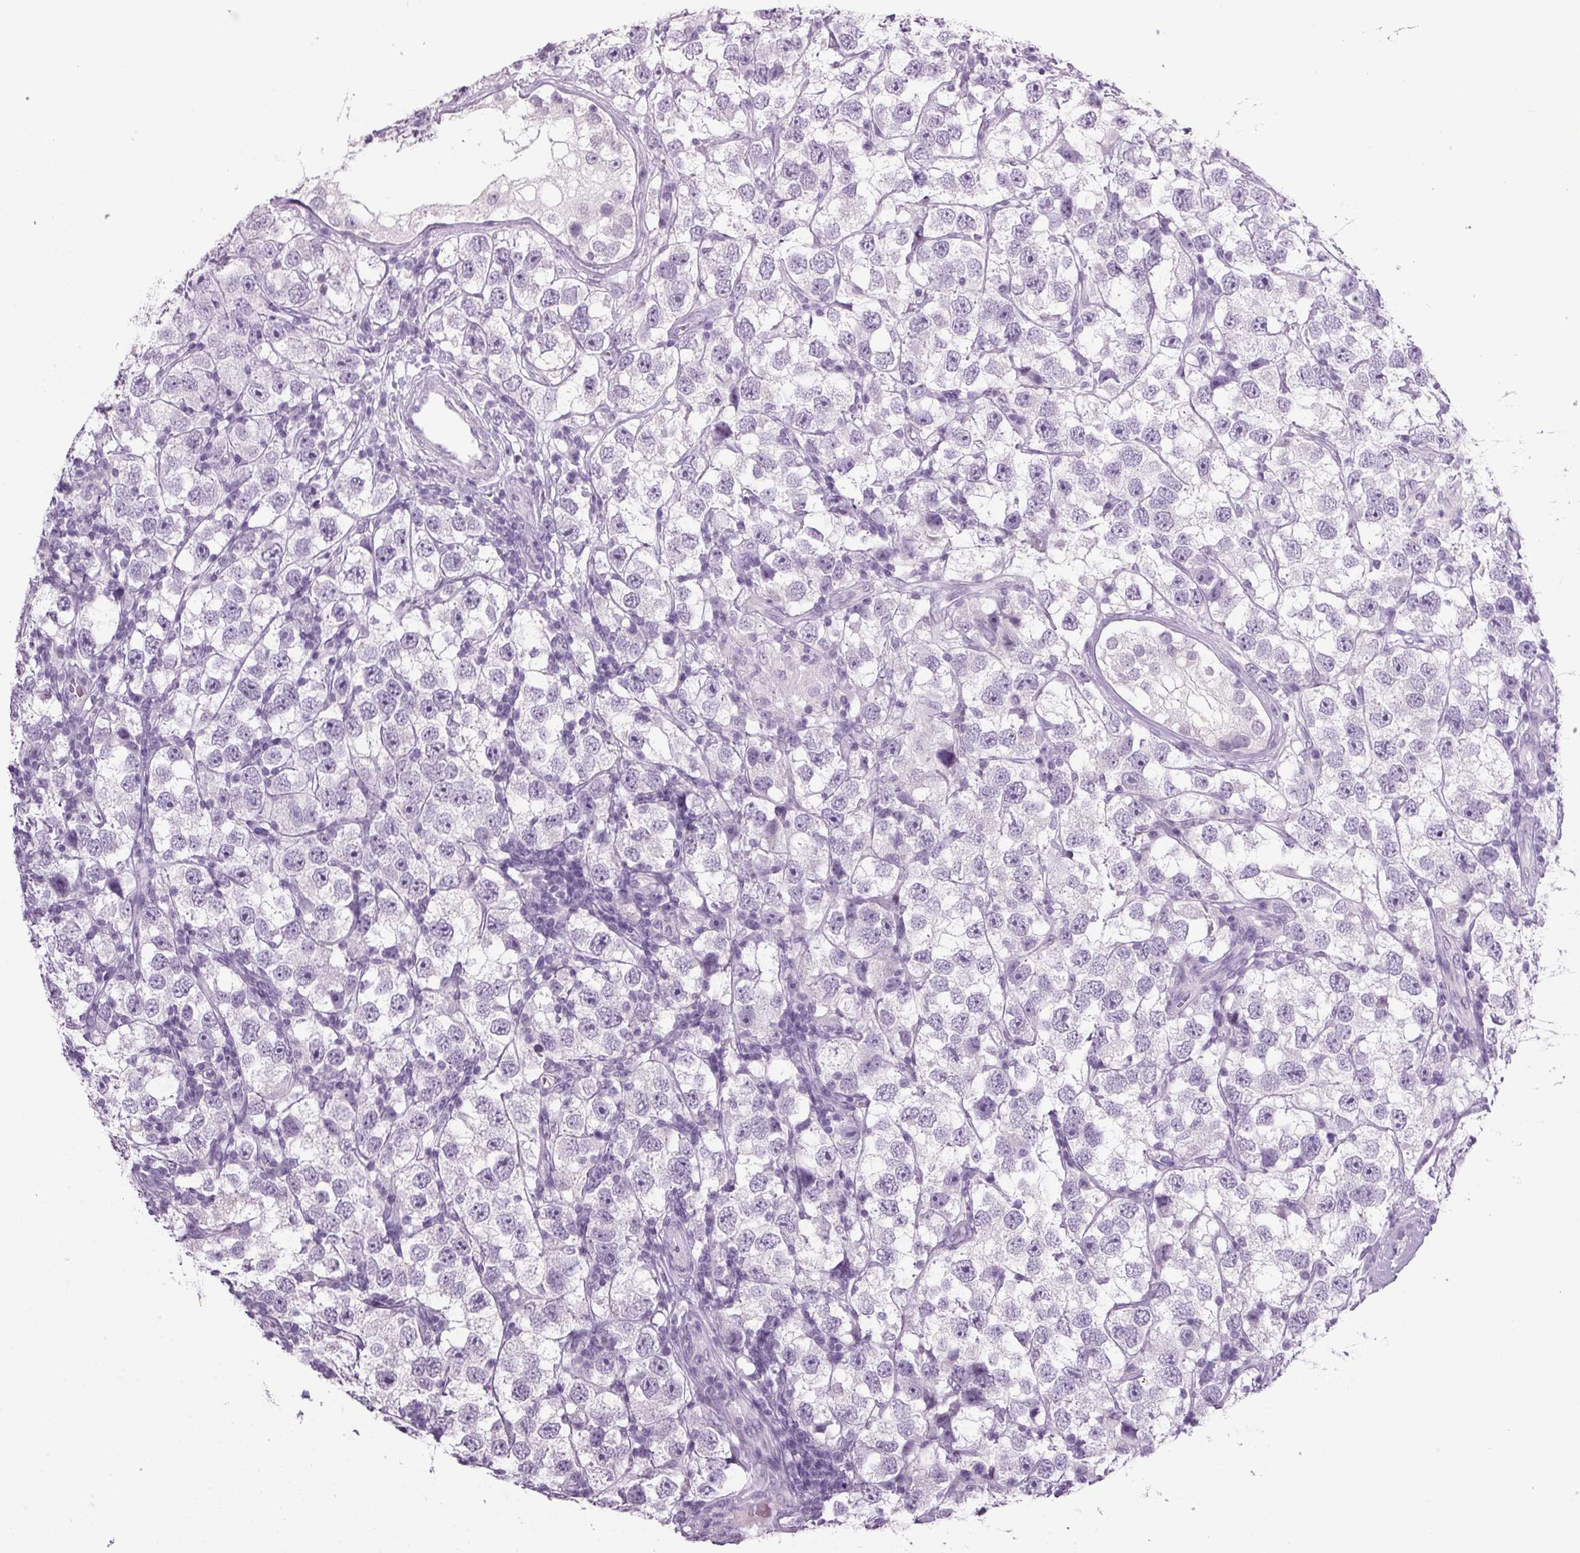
{"staining": {"intensity": "negative", "quantity": "none", "location": "none"}, "tissue": "testis cancer", "cell_type": "Tumor cells", "image_type": "cancer", "snomed": [{"axis": "morphology", "description": "Seminoma, NOS"}, {"axis": "topography", "description": "Testis"}], "caption": "Tumor cells show no significant protein staining in seminoma (testis).", "gene": "PPP1R1A", "patient": {"sex": "male", "age": 26}}